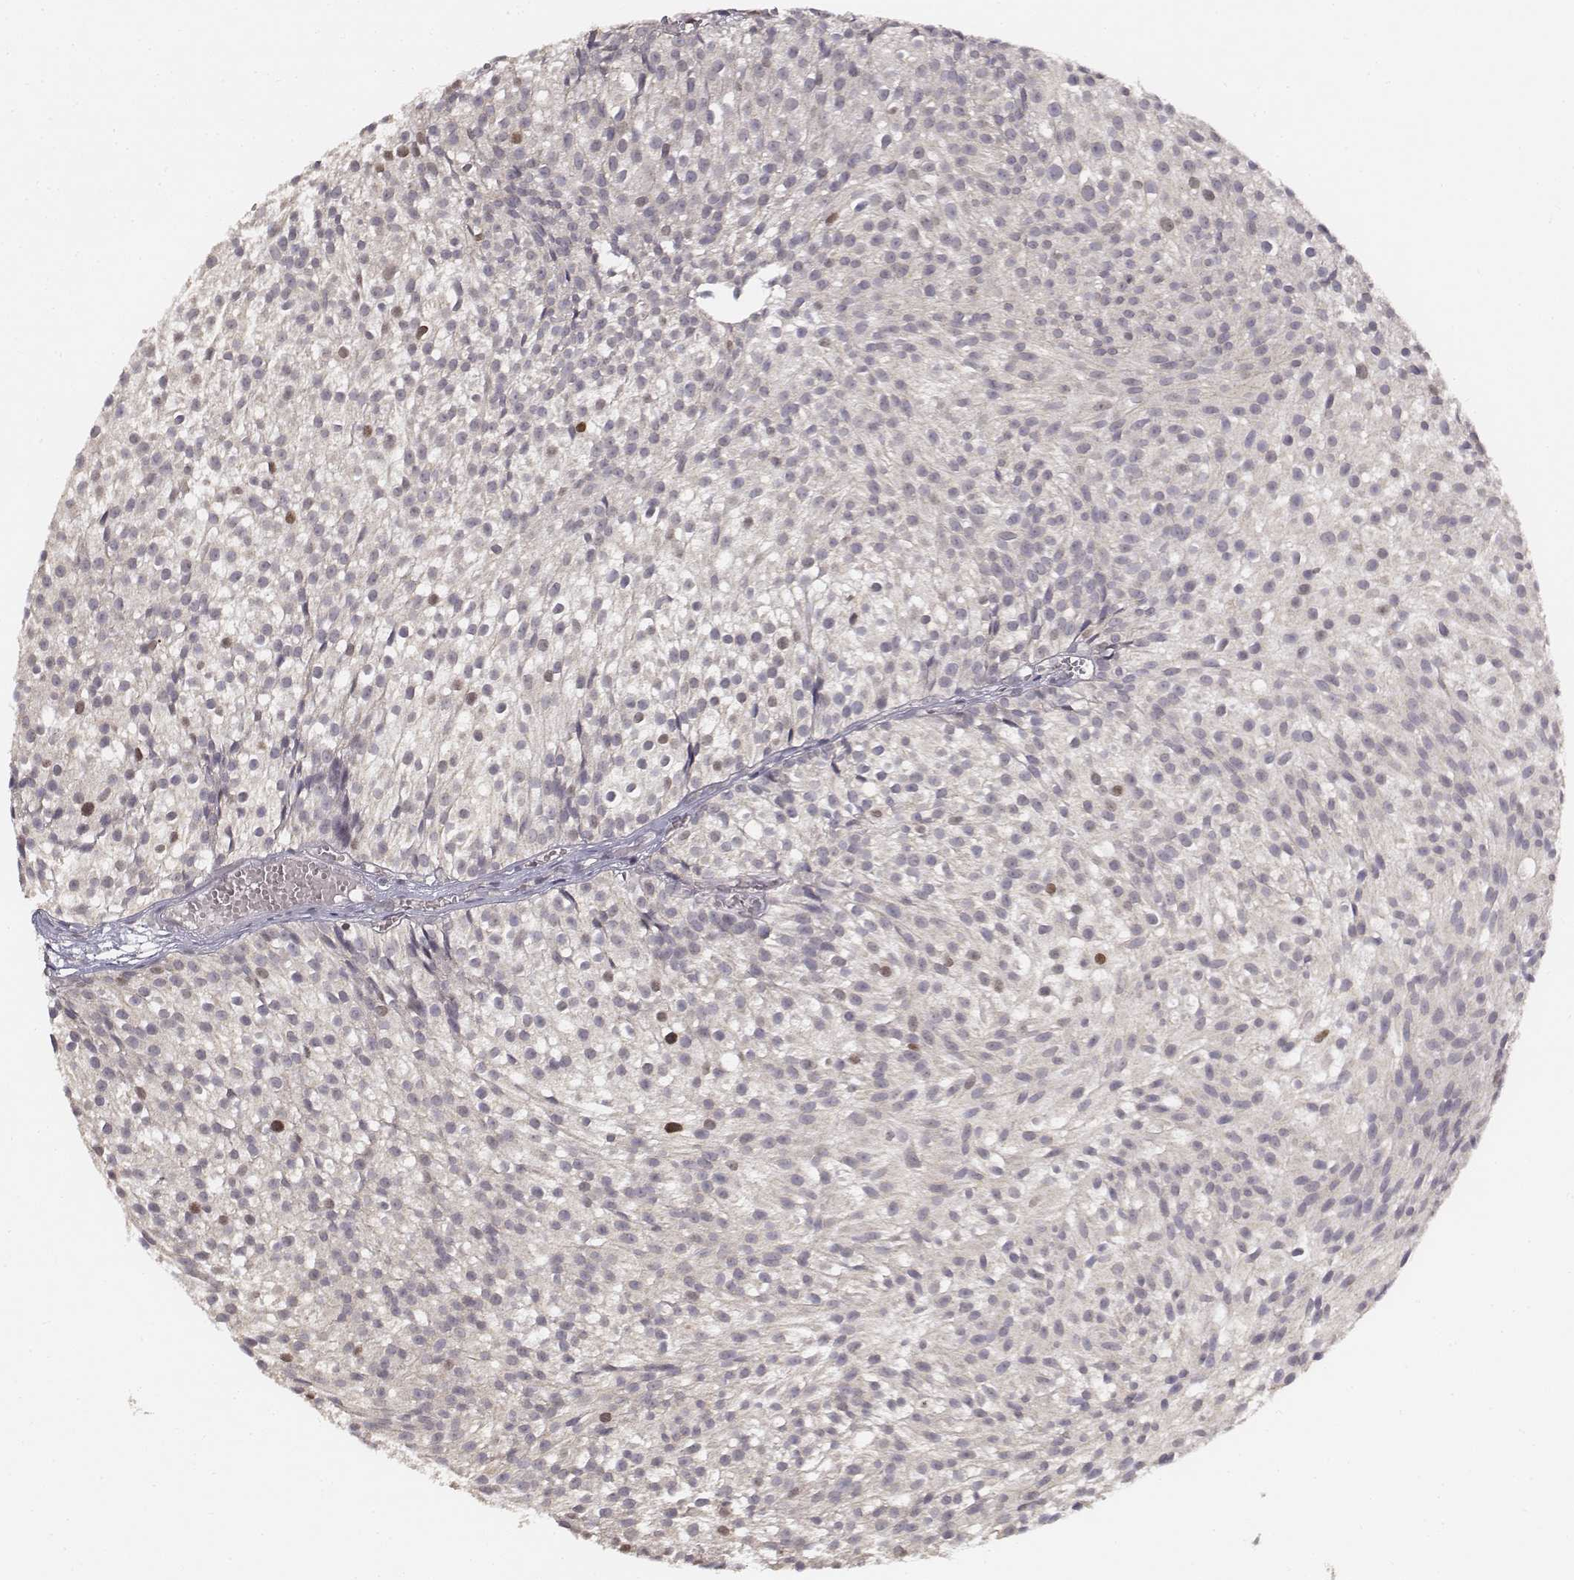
{"staining": {"intensity": "moderate", "quantity": "<25%", "location": "nuclear"}, "tissue": "urothelial cancer", "cell_type": "Tumor cells", "image_type": "cancer", "snomed": [{"axis": "morphology", "description": "Urothelial carcinoma, Low grade"}, {"axis": "topography", "description": "Urinary bladder"}], "caption": "There is low levels of moderate nuclear expression in tumor cells of urothelial carcinoma (low-grade), as demonstrated by immunohistochemical staining (brown color).", "gene": "FANCD2", "patient": {"sex": "male", "age": 63}}